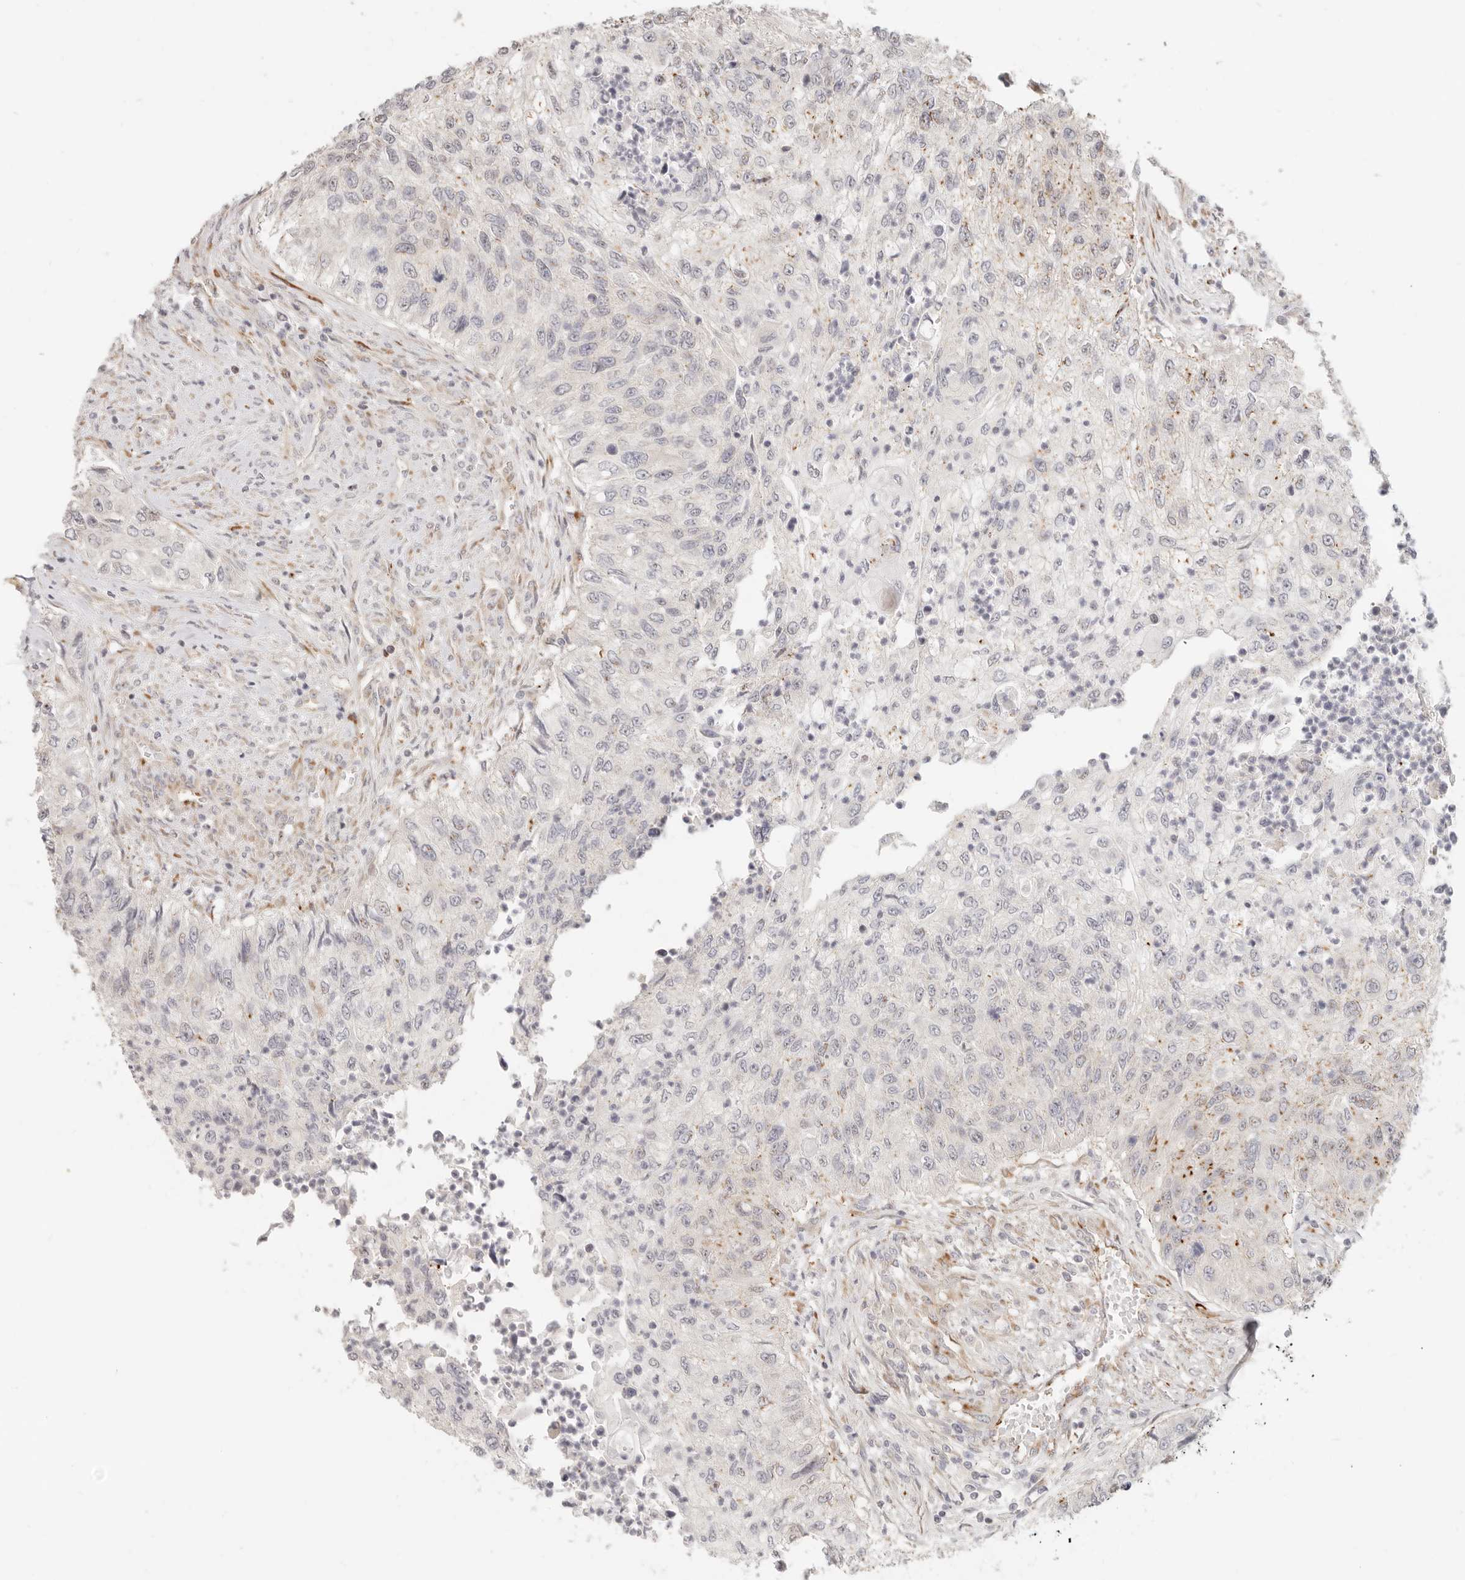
{"staining": {"intensity": "weak", "quantity": "<25%", "location": "cytoplasmic/membranous"}, "tissue": "urothelial cancer", "cell_type": "Tumor cells", "image_type": "cancer", "snomed": [{"axis": "morphology", "description": "Urothelial carcinoma, High grade"}, {"axis": "topography", "description": "Urinary bladder"}], "caption": "Tumor cells show no significant protein staining in urothelial cancer. (DAB immunohistochemistry with hematoxylin counter stain).", "gene": "SASS6", "patient": {"sex": "female", "age": 60}}